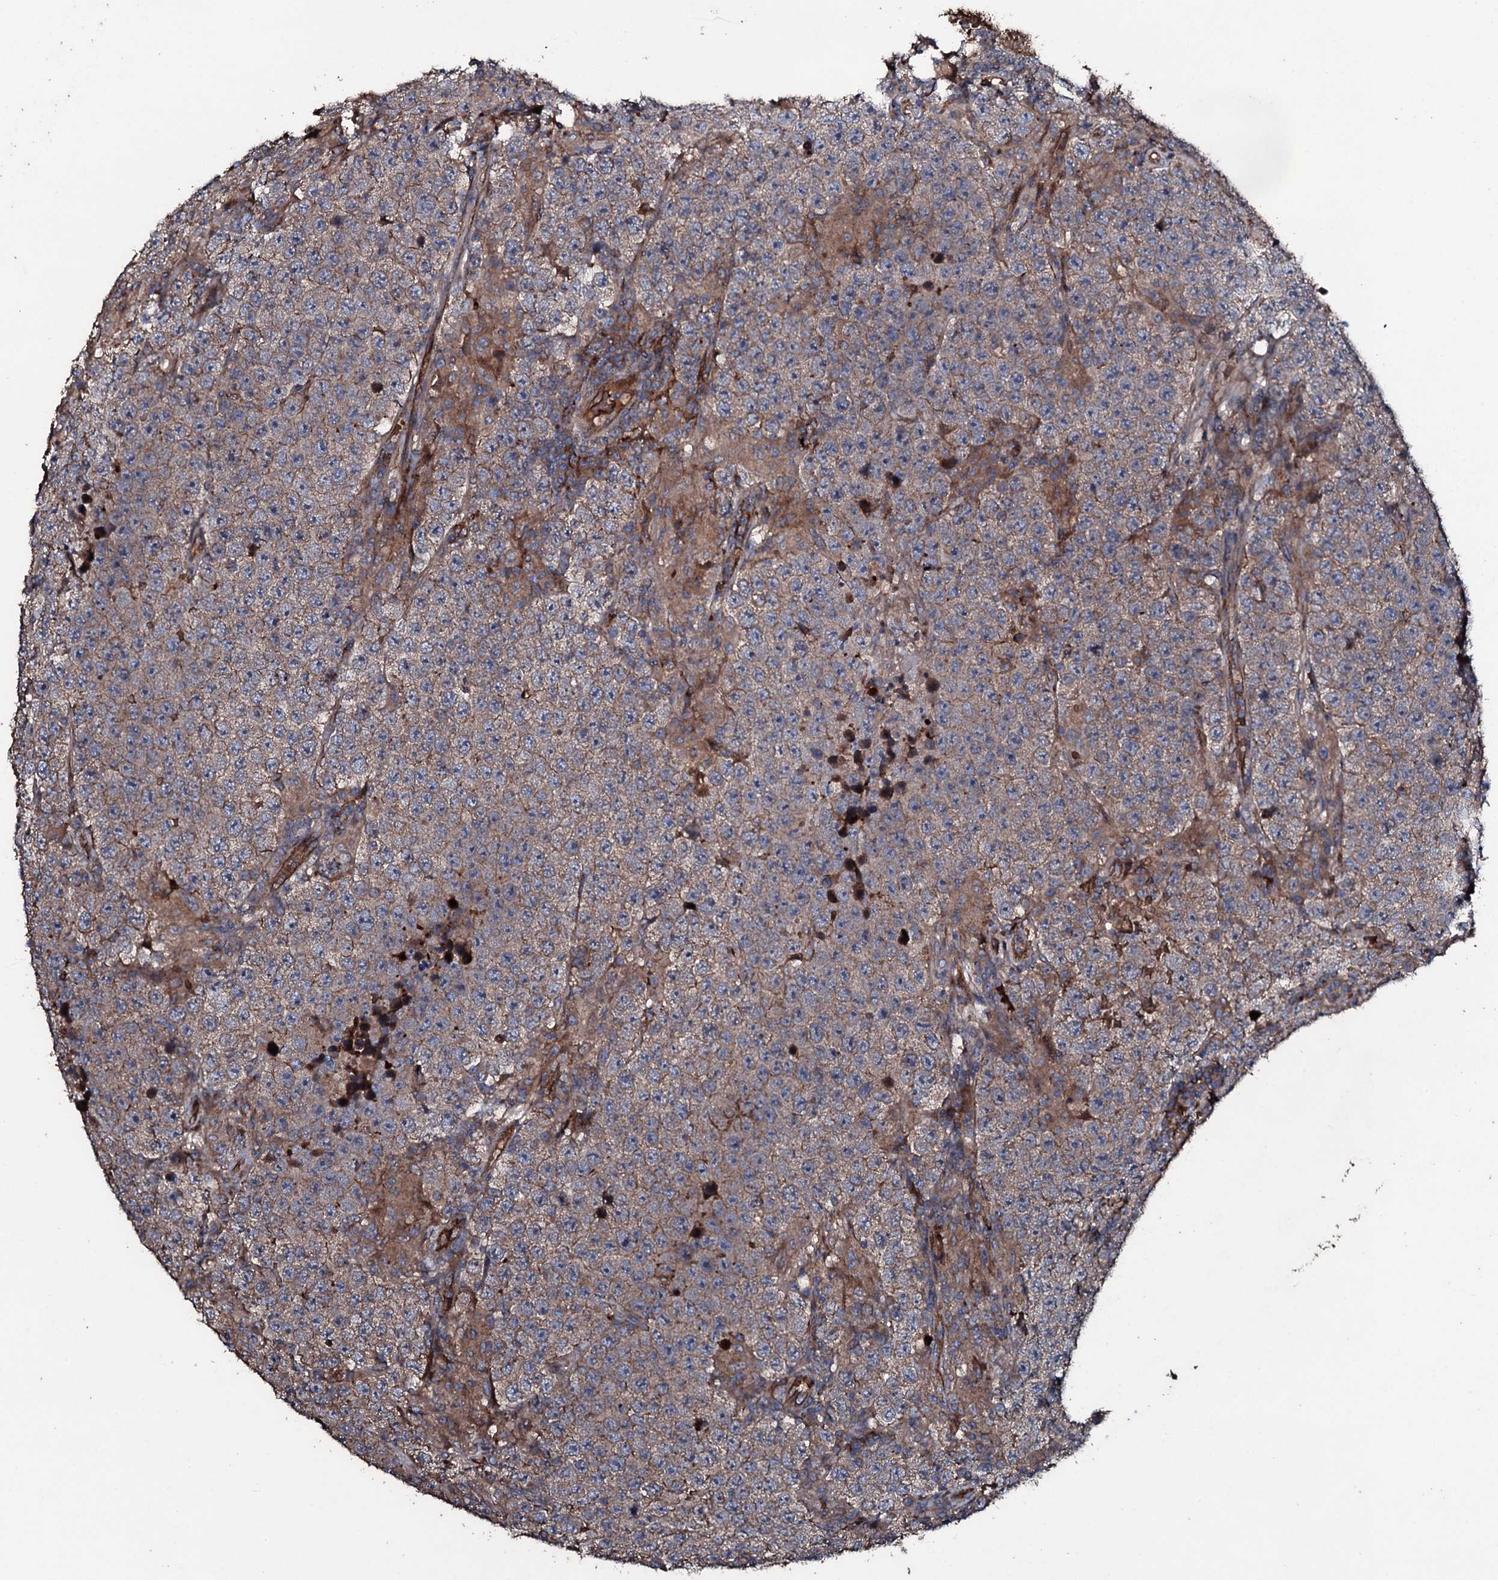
{"staining": {"intensity": "weak", "quantity": "25%-75%", "location": "cytoplasmic/membranous"}, "tissue": "testis cancer", "cell_type": "Tumor cells", "image_type": "cancer", "snomed": [{"axis": "morphology", "description": "Normal tissue, NOS"}, {"axis": "morphology", "description": "Urothelial carcinoma, High grade"}, {"axis": "morphology", "description": "Seminoma, NOS"}, {"axis": "morphology", "description": "Carcinoma, Embryonal, NOS"}, {"axis": "topography", "description": "Urinary bladder"}, {"axis": "topography", "description": "Testis"}], "caption": "Human seminoma (testis) stained for a protein (brown) shows weak cytoplasmic/membranous positive staining in approximately 25%-75% of tumor cells.", "gene": "ZSWIM8", "patient": {"sex": "male", "age": 41}}